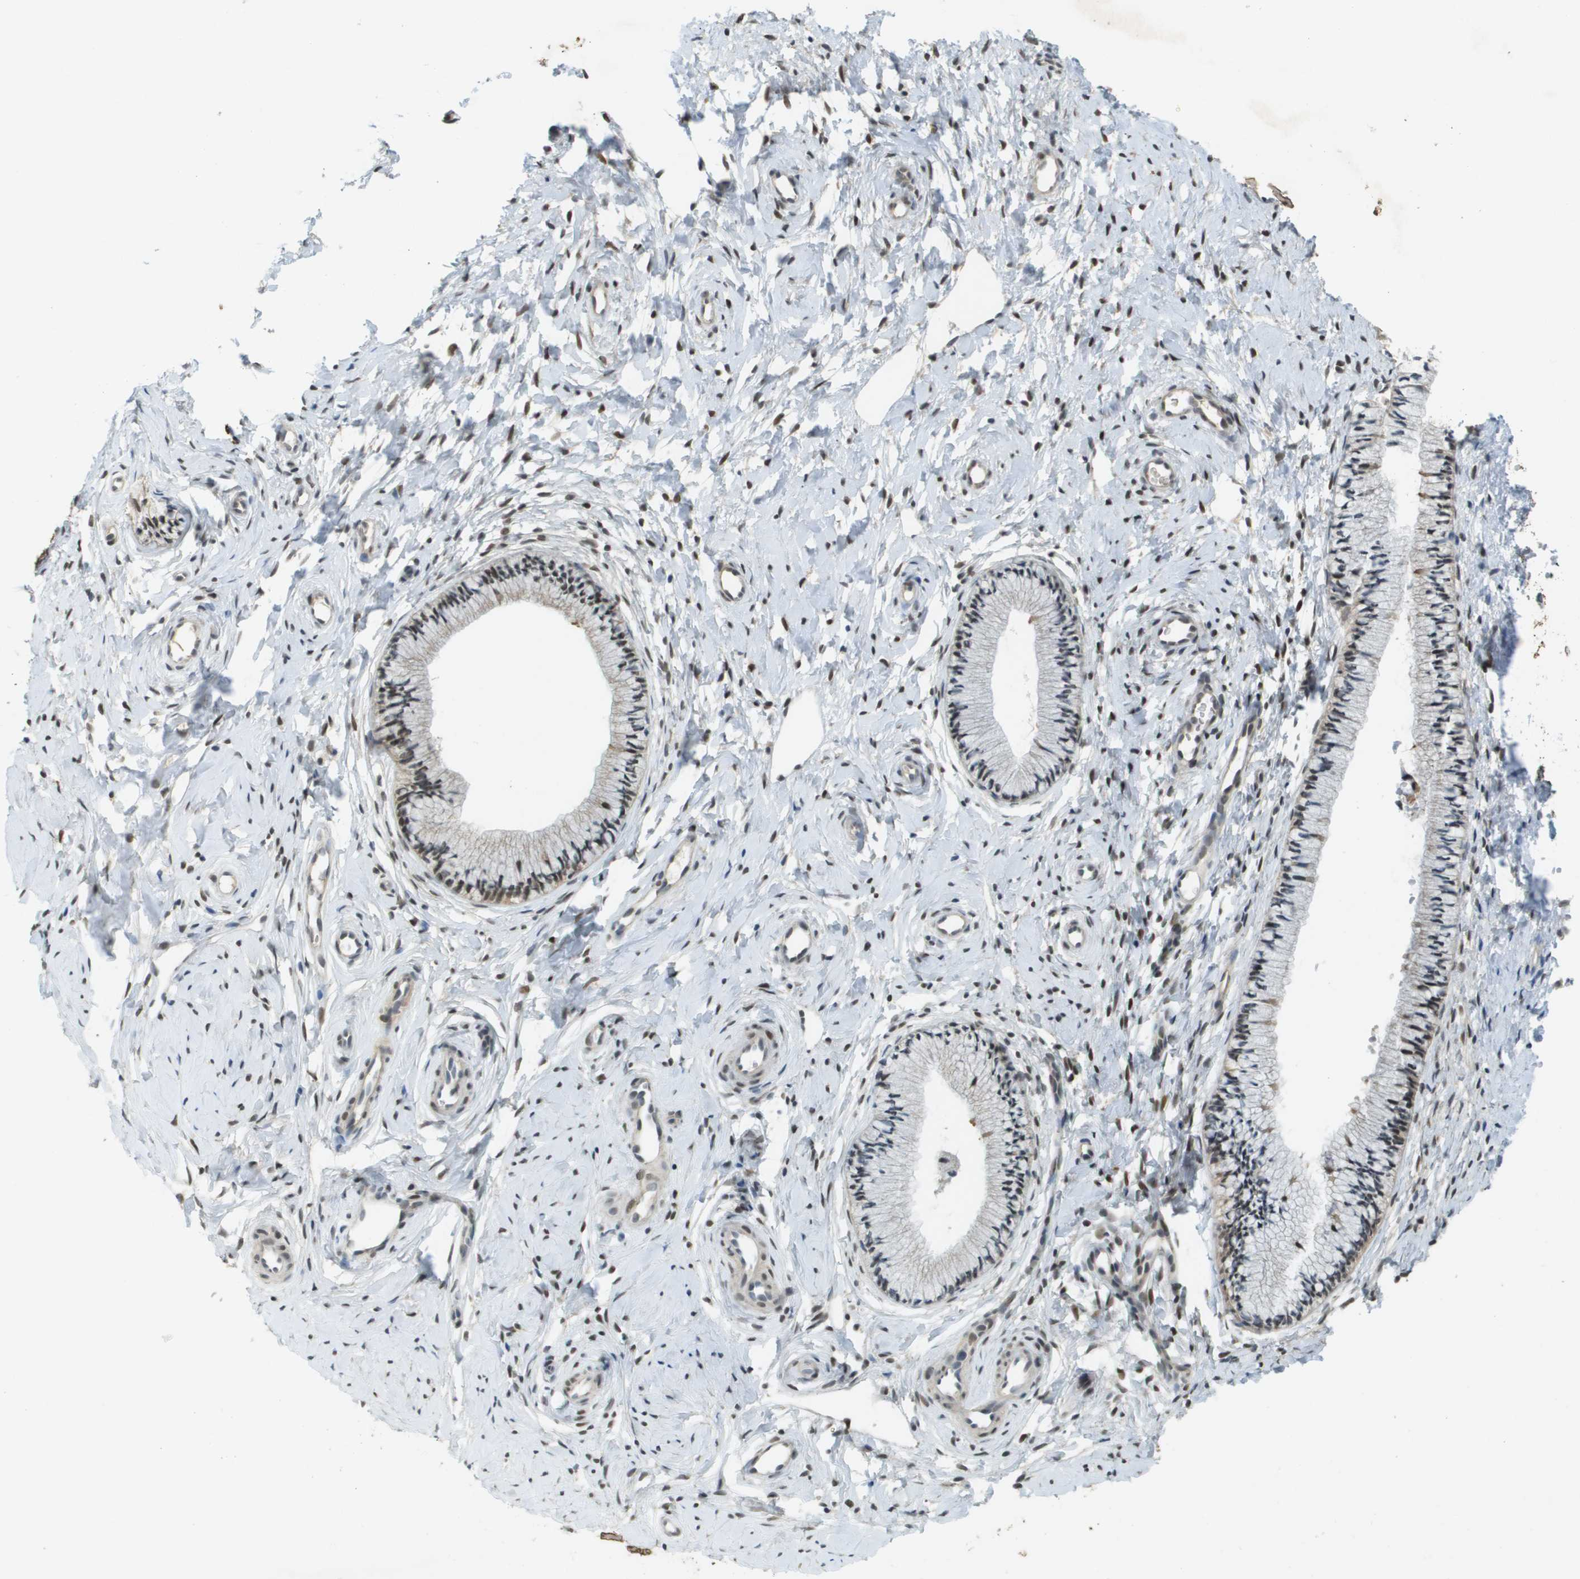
{"staining": {"intensity": "moderate", "quantity": "25%-75%", "location": "cytoplasmic/membranous,nuclear"}, "tissue": "cervix", "cell_type": "Glandular cells", "image_type": "normal", "snomed": [{"axis": "morphology", "description": "Normal tissue, NOS"}, {"axis": "topography", "description": "Cervix"}], "caption": "Protein staining shows moderate cytoplasmic/membranous,nuclear positivity in approximately 25%-75% of glandular cells in benign cervix. (DAB (3,3'-diaminobenzidine) IHC with brightfield microscopy, high magnification).", "gene": "ARID1B", "patient": {"sex": "female", "age": 46}}